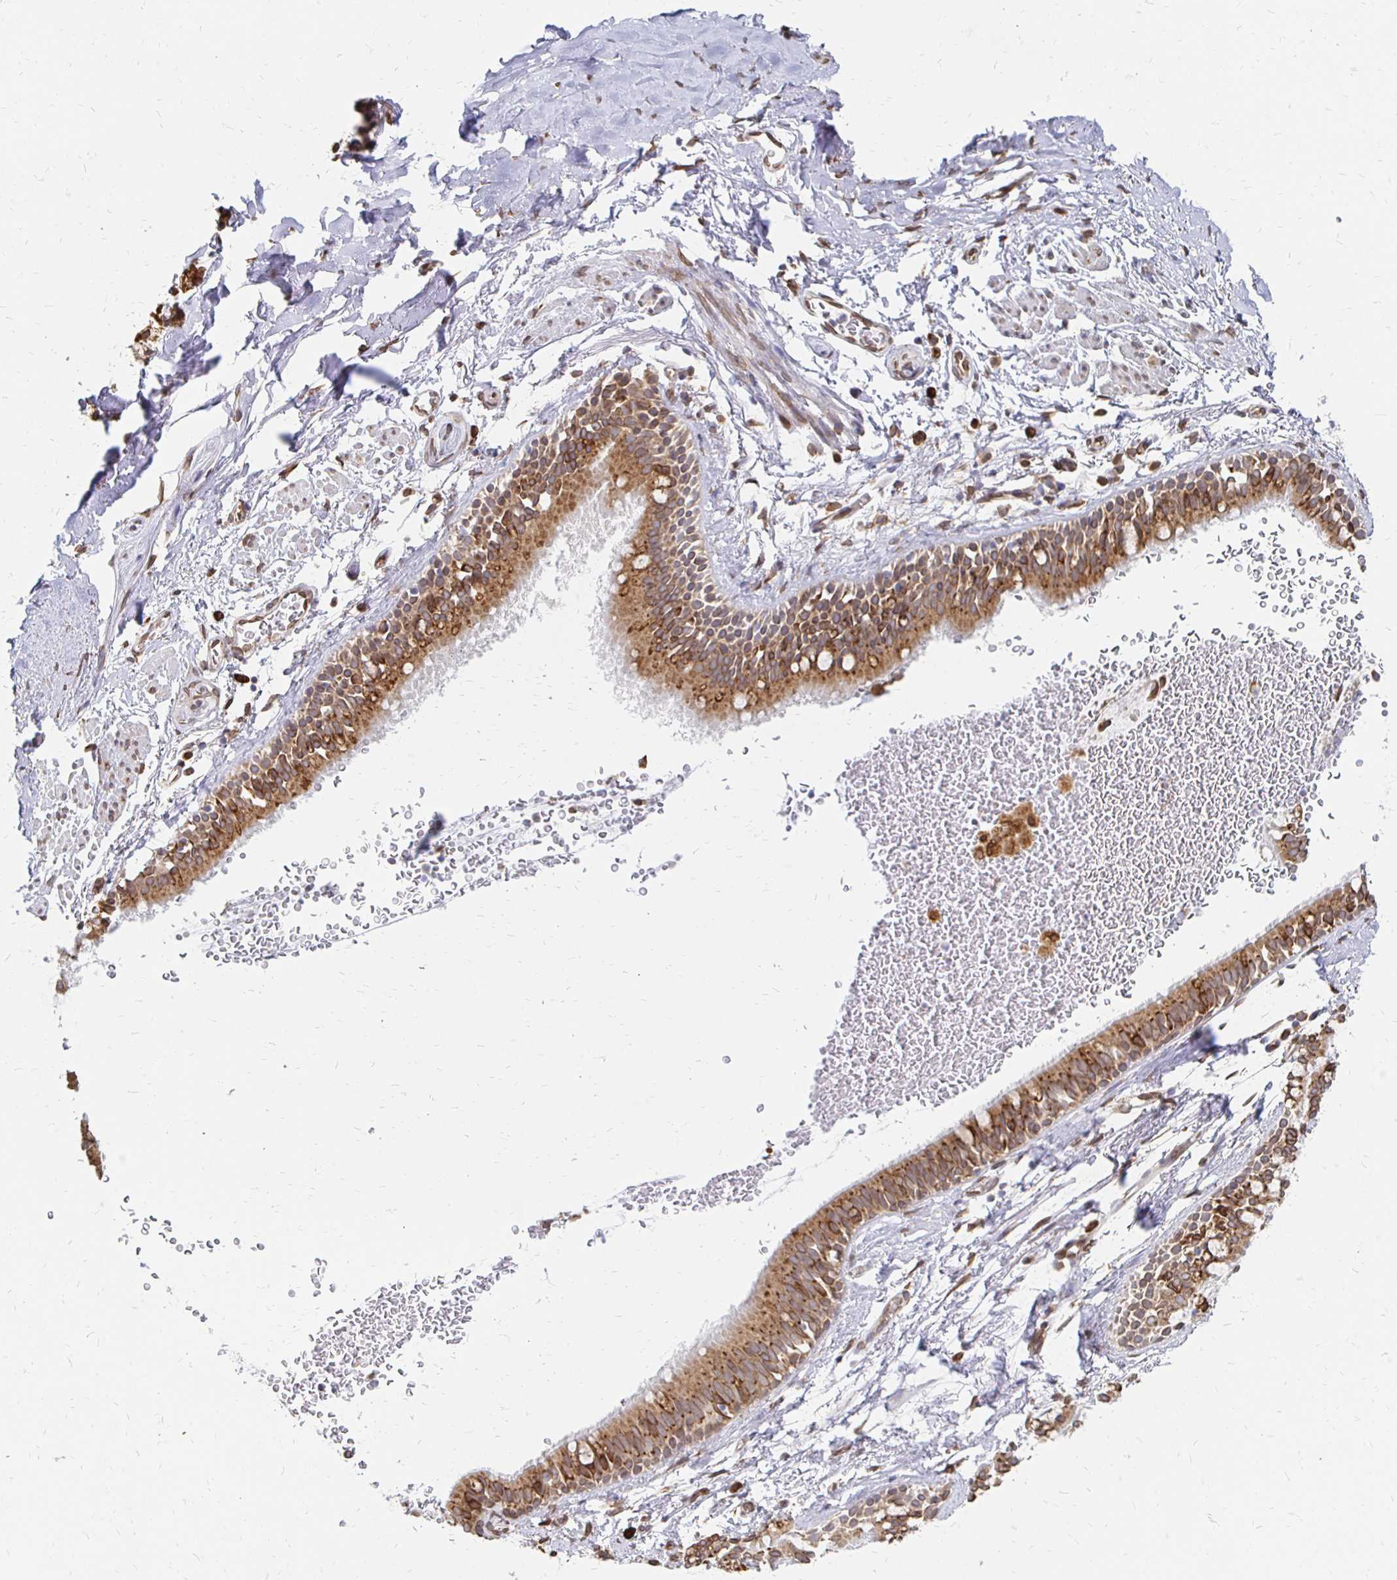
{"staining": {"intensity": "strong", "quantity": ">75%", "location": "cytoplasmic/membranous,nuclear"}, "tissue": "soft tissue", "cell_type": "Chondrocytes", "image_type": "normal", "snomed": [{"axis": "morphology", "description": "Normal tissue, NOS"}, {"axis": "topography", "description": "Lymph node"}, {"axis": "topography", "description": "Cartilage tissue"}, {"axis": "topography", "description": "Bronchus"}], "caption": "Immunohistochemistry (DAB) staining of unremarkable soft tissue shows strong cytoplasmic/membranous,nuclear protein staining in about >75% of chondrocytes.", "gene": "PELI3", "patient": {"sex": "female", "age": 70}}